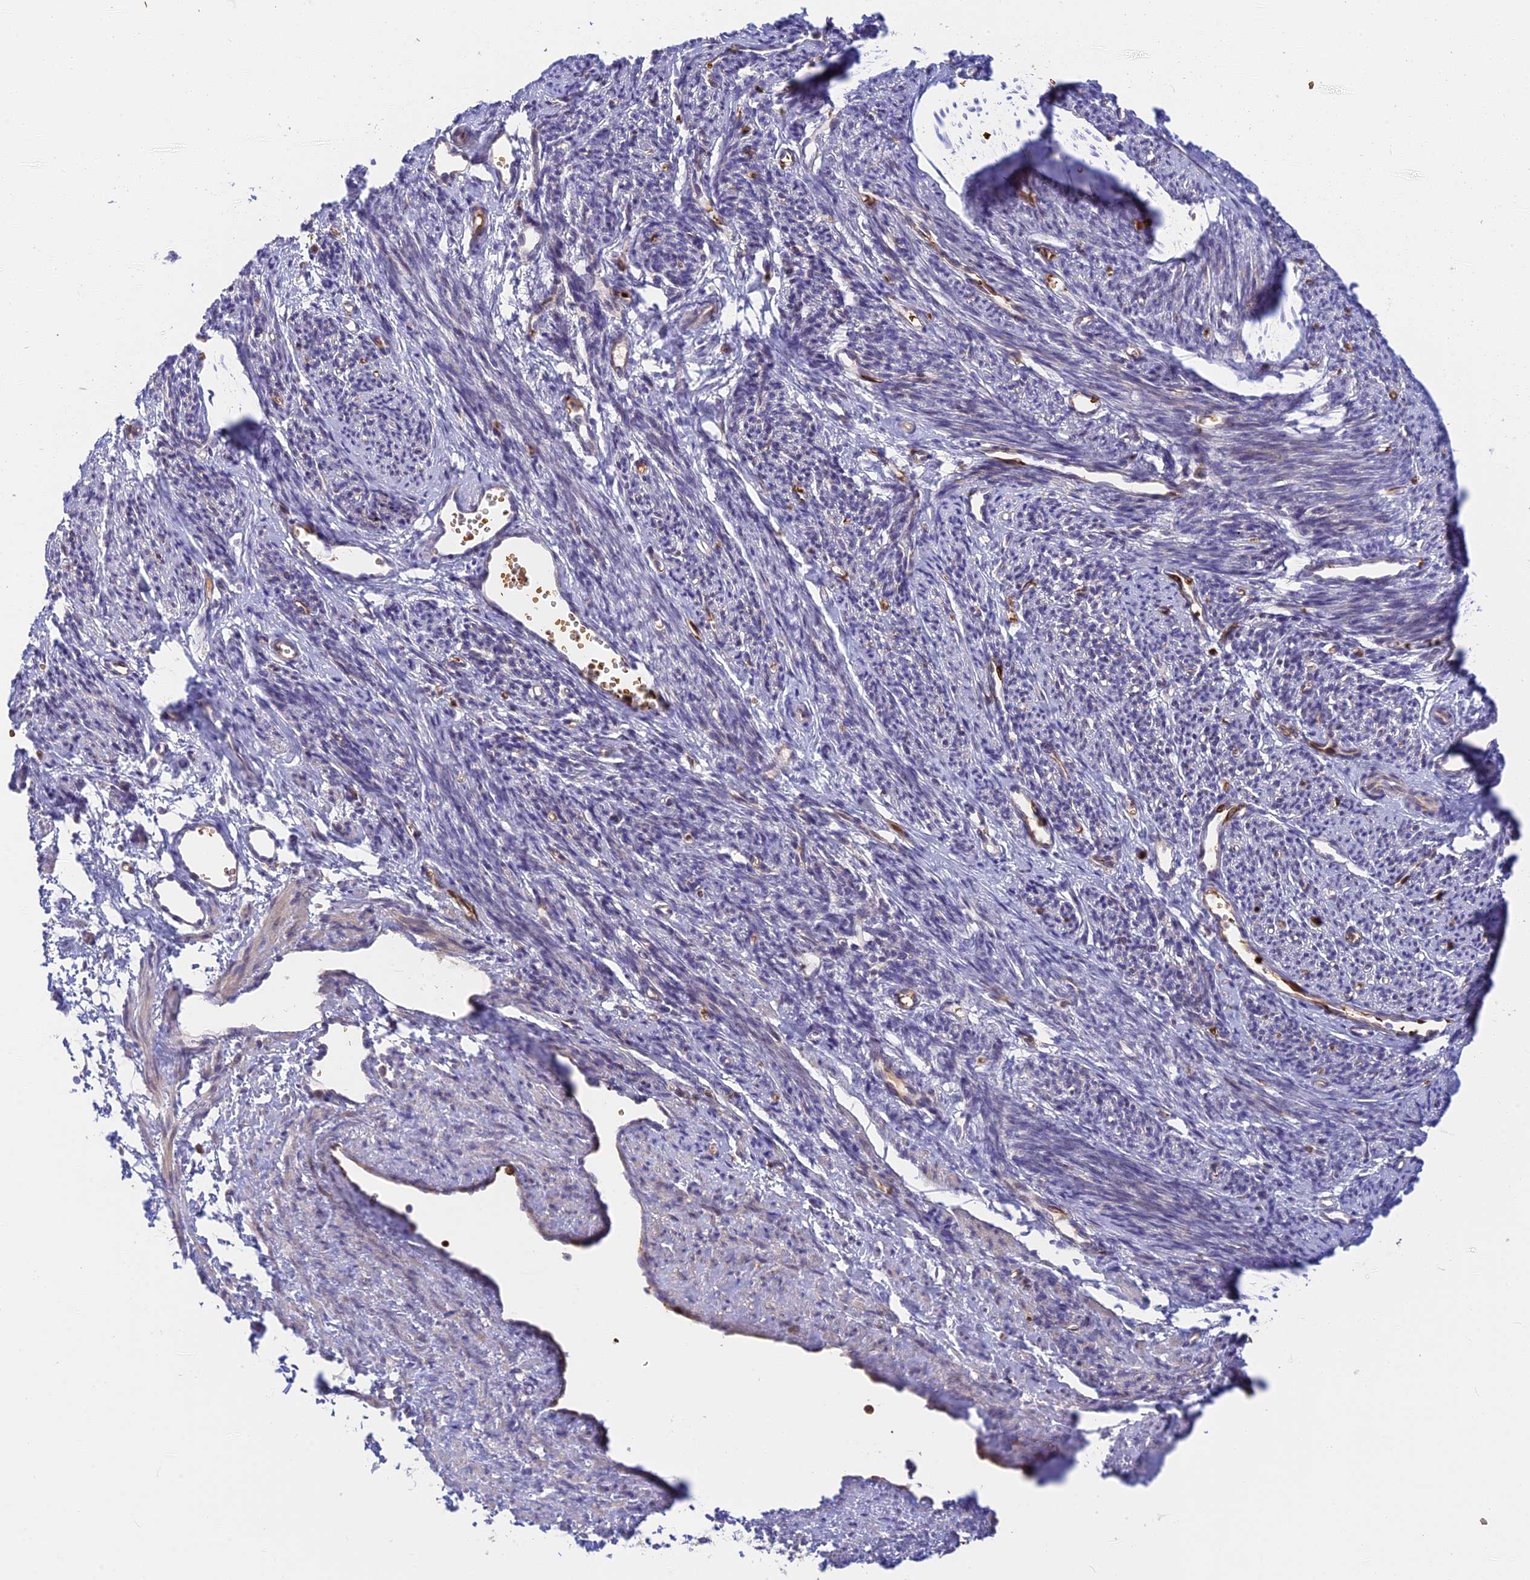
{"staining": {"intensity": "negative", "quantity": "none", "location": "none"}, "tissue": "smooth muscle", "cell_type": "Smooth muscle cells", "image_type": "normal", "snomed": [{"axis": "morphology", "description": "Normal tissue, NOS"}, {"axis": "topography", "description": "Smooth muscle"}, {"axis": "topography", "description": "Uterus"}], "caption": "IHC of unremarkable human smooth muscle shows no staining in smooth muscle cells. (DAB immunohistochemistry (IHC) visualized using brightfield microscopy, high magnification).", "gene": "UFSP2", "patient": {"sex": "female", "age": 59}}